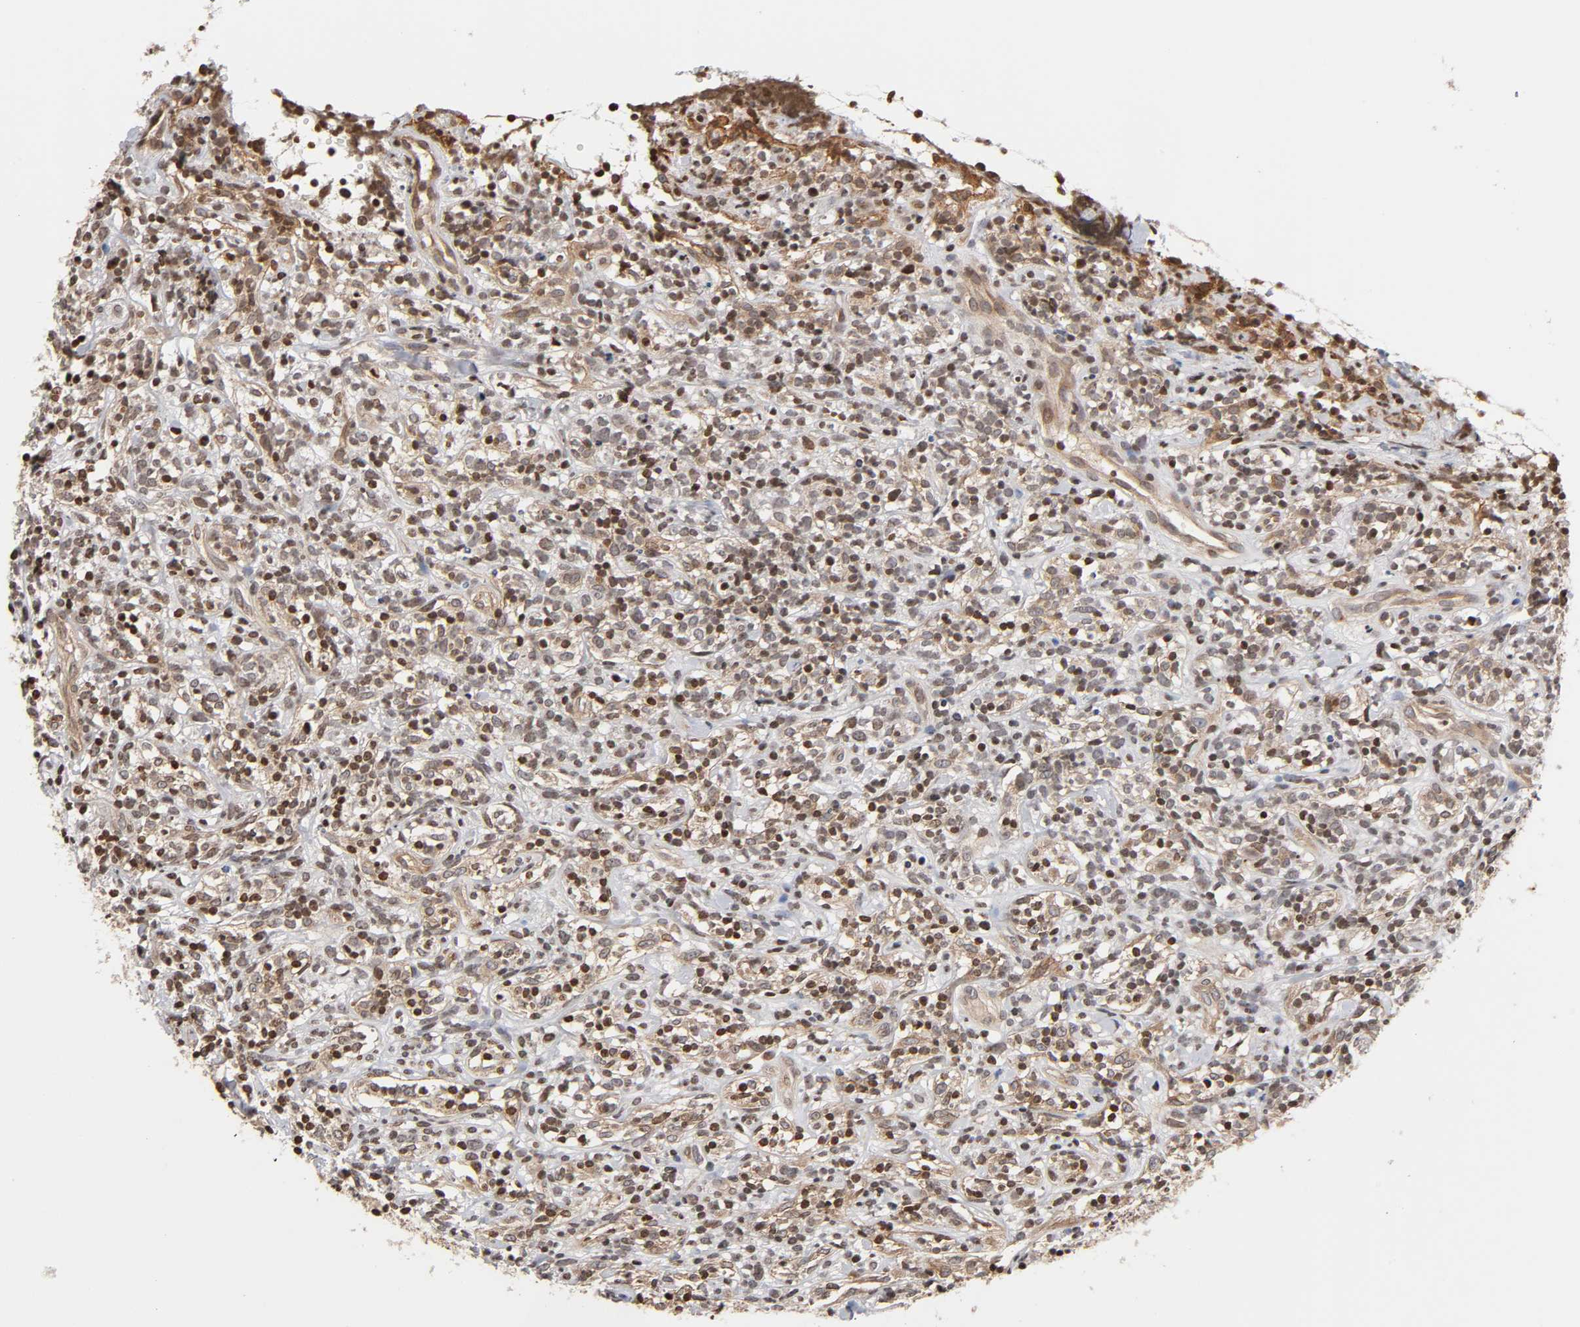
{"staining": {"intensity": "weak", "quantity": ">75%", "location": "cytoplasmic/membranous,nuclear"}, "tissue": "lymphoma", "cell_type": "Tumor cells", "image_type": "cancer", "snomed": [{"axis": "morphology", "description": "Malignant lymphoma, non-Hodgkin's type, High grade"}, {"axis": "topography", "description": "Lymph node"}], "caption": "Protein expression by immunohistochemistry (IHC) reveals weak cytoplasmic/membranous and nuclear expression in about >75% of tumor cells in malignant lymphoma, non-Hodgkin's type (high-grade).", "gene": "ITGAV", "patient": {"sex": "female", "age": 73}}